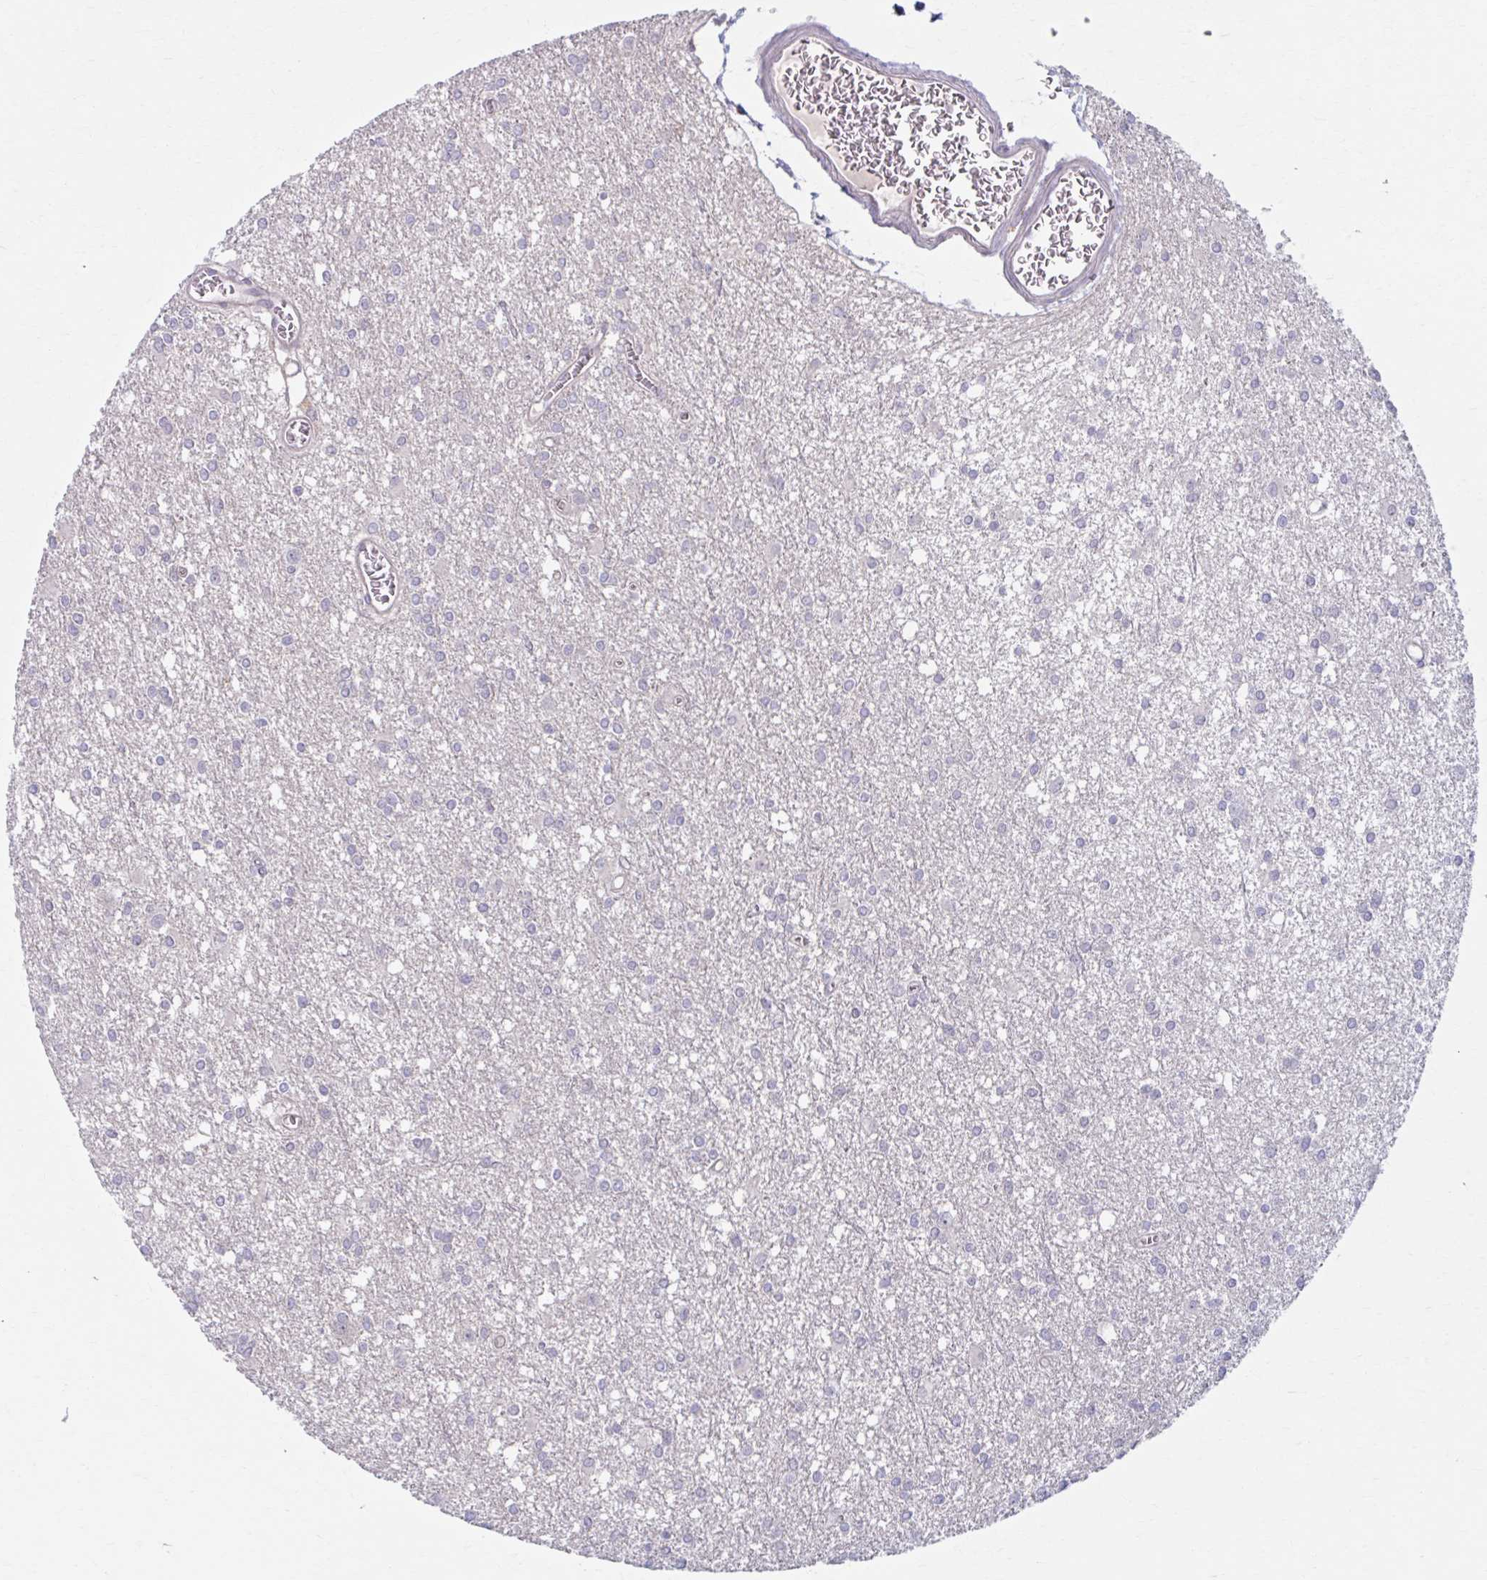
{"staining": {"intensity": "negative", "quantity": "none", "location": "none"}, "tissue": "glioma", "cell_type": "Tumor cells", "image_type": "cancer", "snomed": [{"axis": "morphology", "description": "Glioma, malignant, High grade"}, {"axis": "topography", "description": "Brain"}], "caption": "Immunohistochemistry (IHC) of glioma reveals no expression in tumor cells.", "gene": "CHST3", "patient": {"sex": "male", "age": 48}}